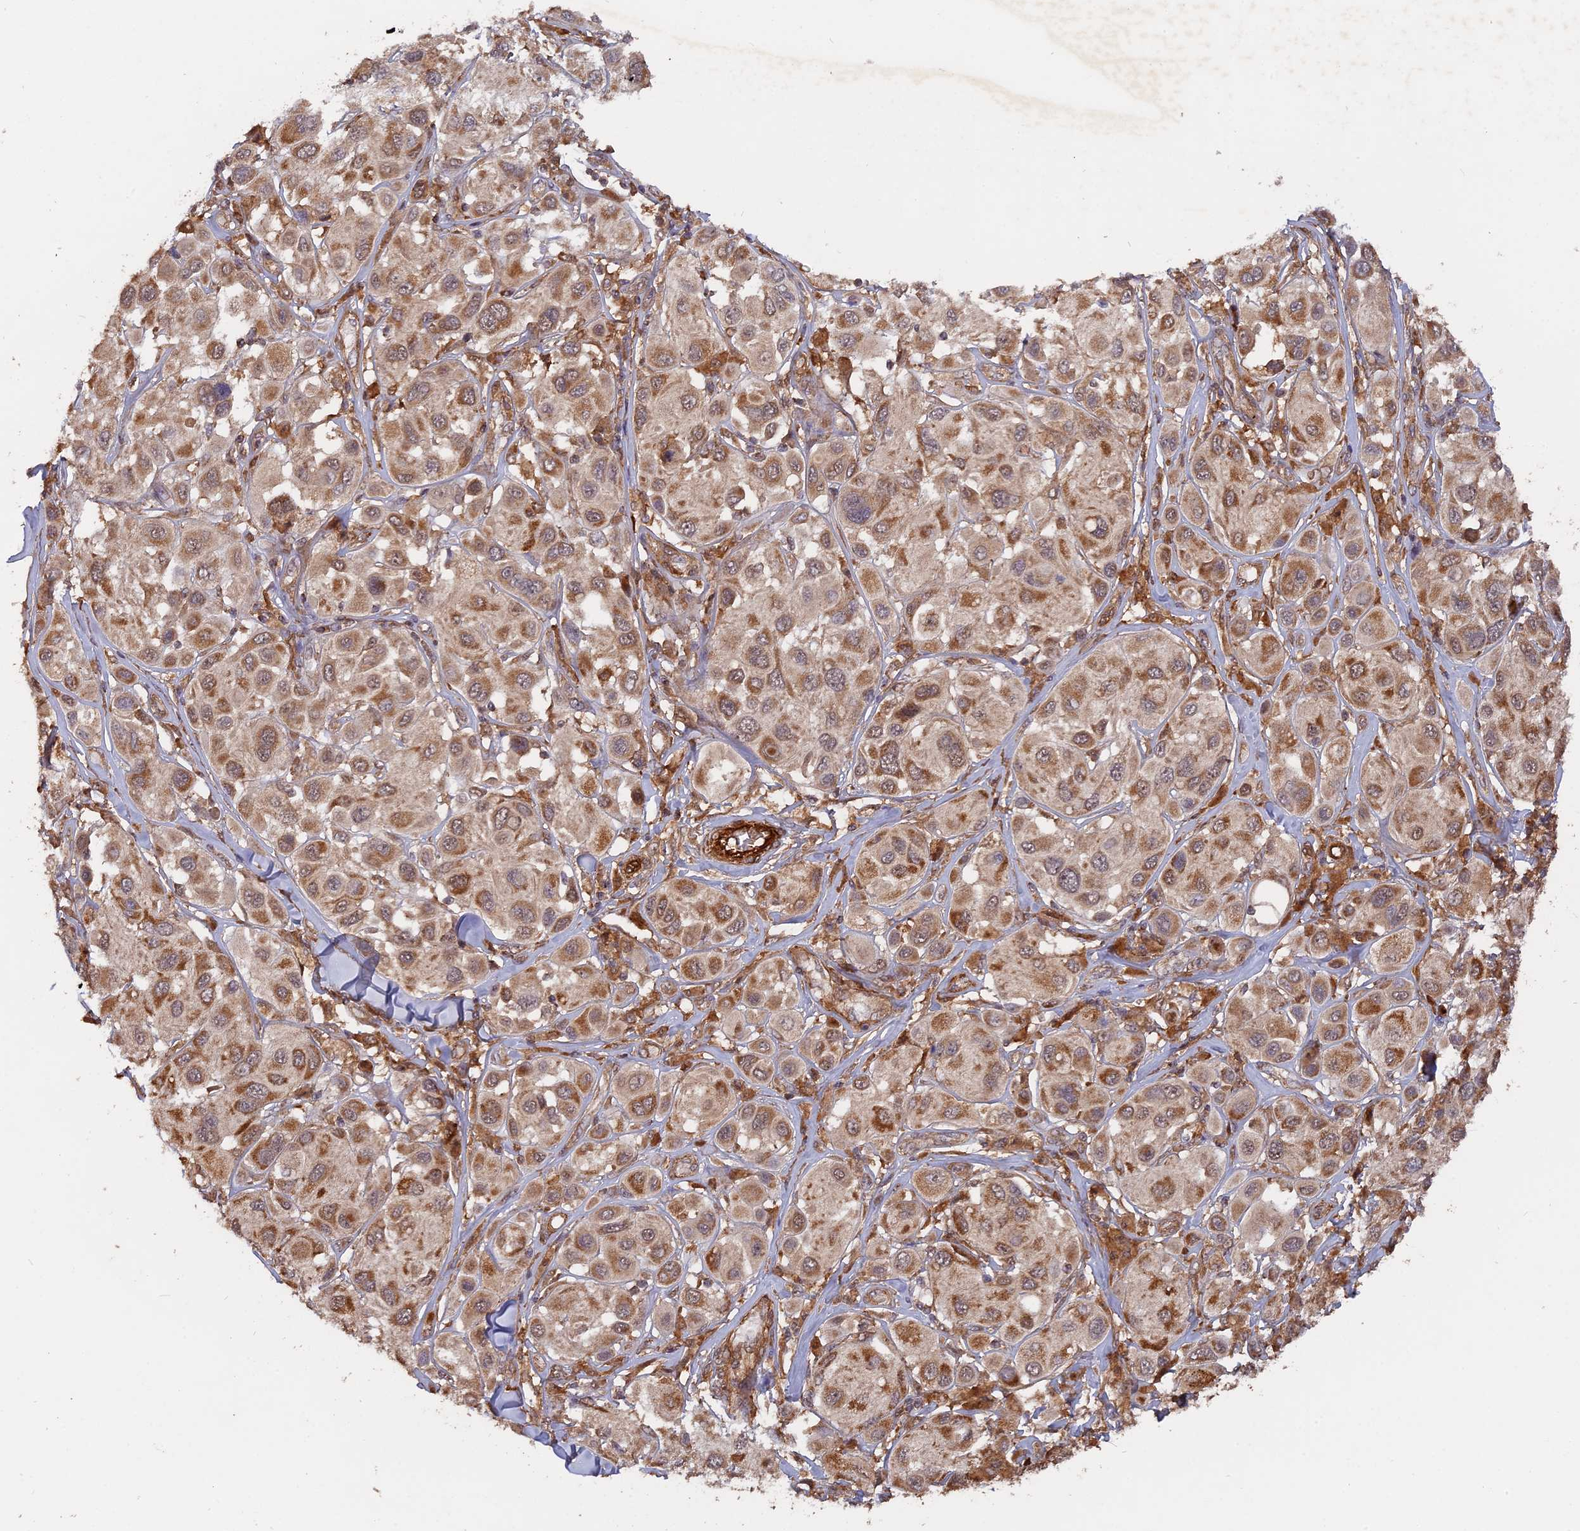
{"staining": {"intensity": "moderate", "quantity": ">75%", "location": "cytoplasmic/membranous"}, "tissue": "melanoma", "cell_type": "Tumor cells", "image_type": "cancer", "snomed": [{"axis": "morphology", "description": "Malignant melanoma, Metastatic site"}, {"axis": "topography", "description": "Skin"}], "caption": "A brown stain shows moderate cytoplasmic/membranous positivity of a protein in human malignant melanoma (metastatic site) tumor cells.", "gene": "SAC3D1", "patient": {"sex": "male", "age": 41}}